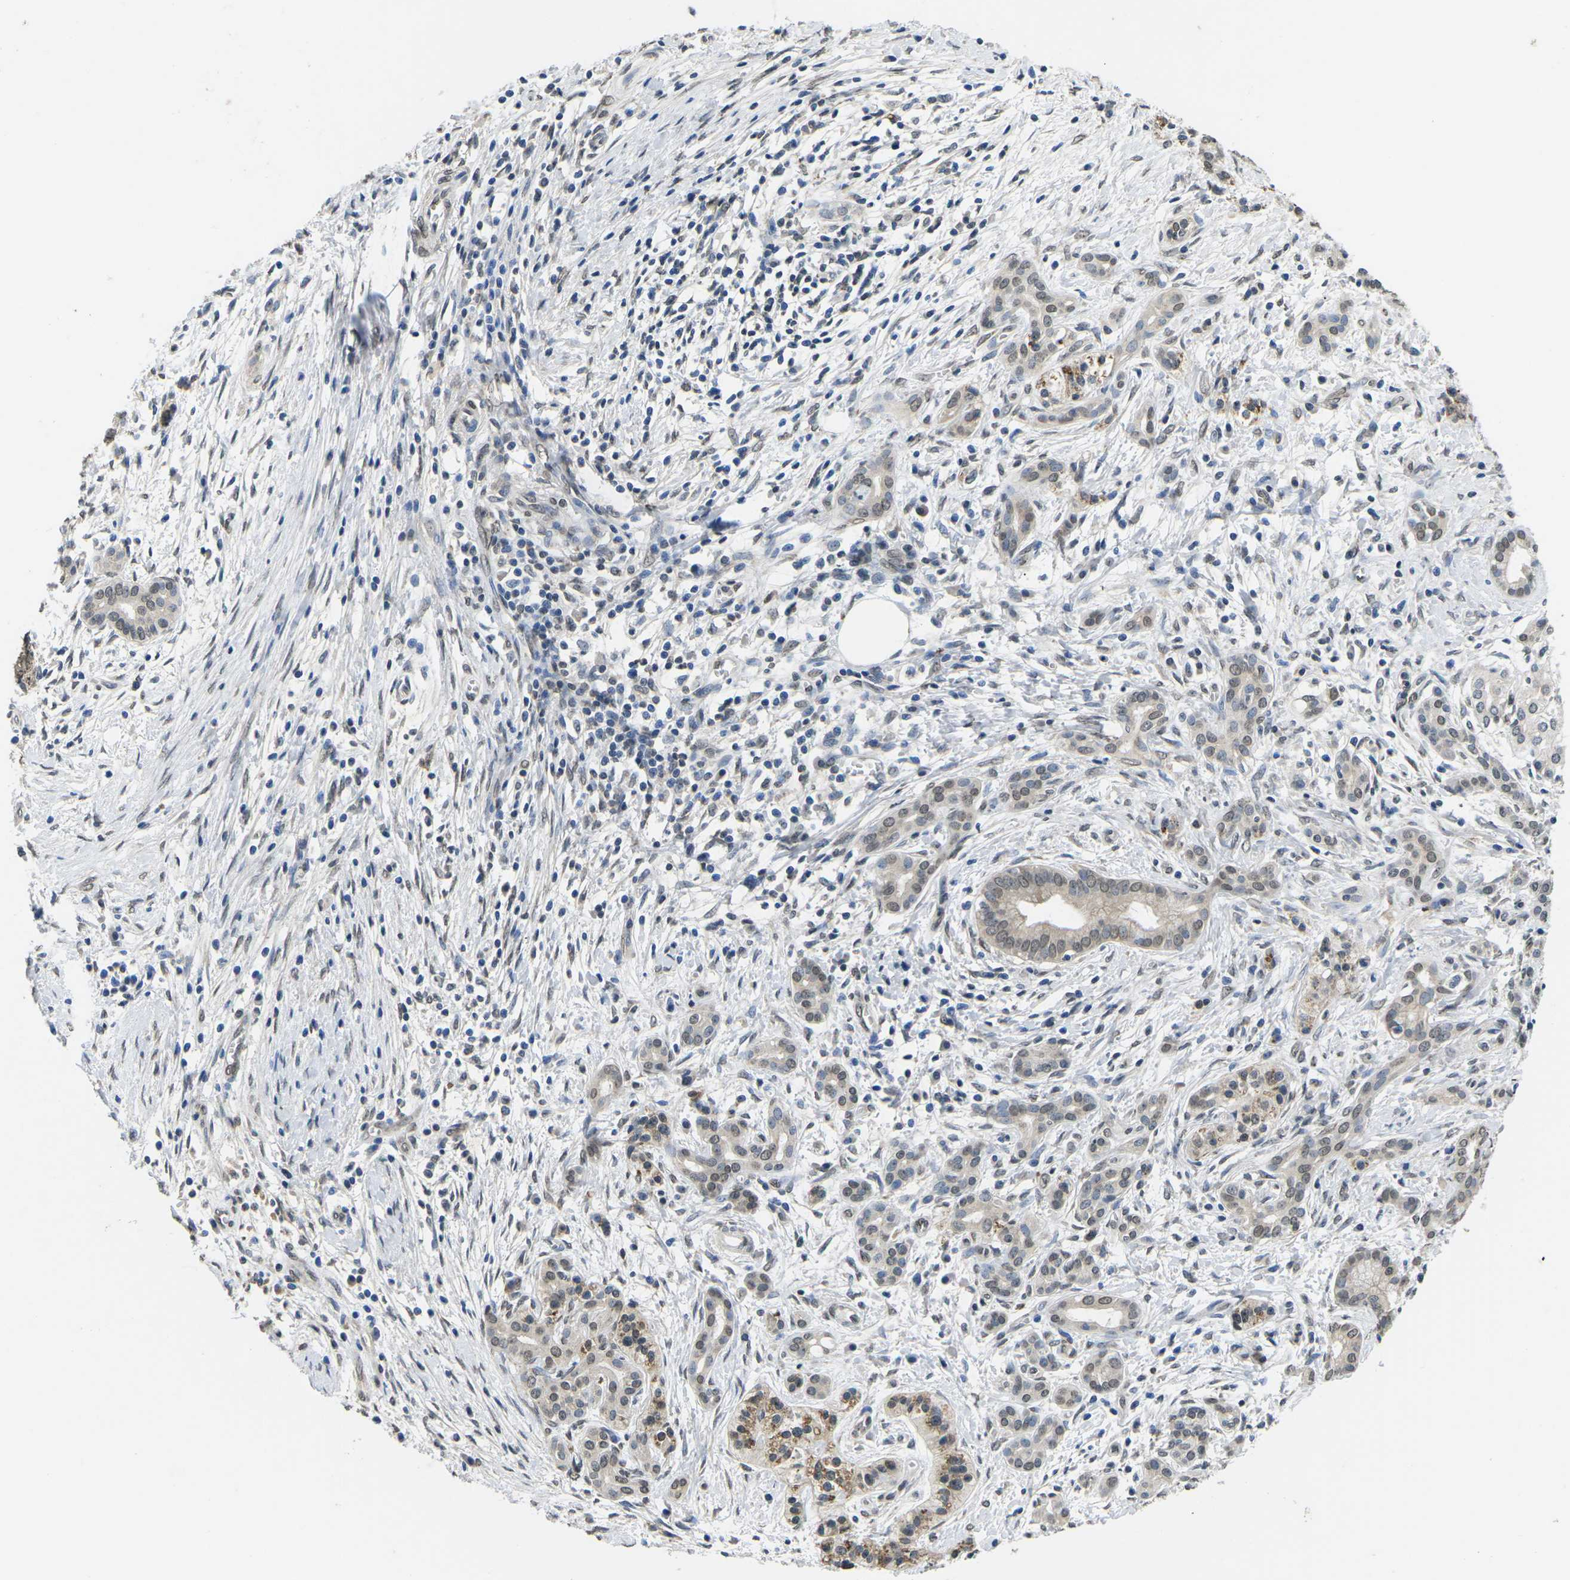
{"staining": {"intensity": "weak", "quantity": "<25%", "location": "nuclear"}, "tissue": "pancreatic cancer", "cell_type": "Tumor cells", "image_type": "cancer", "snomed": [{"axis": "morphology", "description": "Adenocarcinoma, NOS"}, {"axis": "topography", "description": "Pancreas"}], "caption": "High power microscopy photomicrograph of an IHC histopathology image of pancreatic adenocarcinoma, revealing no significant positivity in tumor cells. The staining is performed using DAB (3,3'-diaminobenzidine) brown chromogen with nuclei counter-stained in using hematoxylin.", "gene": "SCNN1B", "patient": {"sex": "female", "age": 70}}